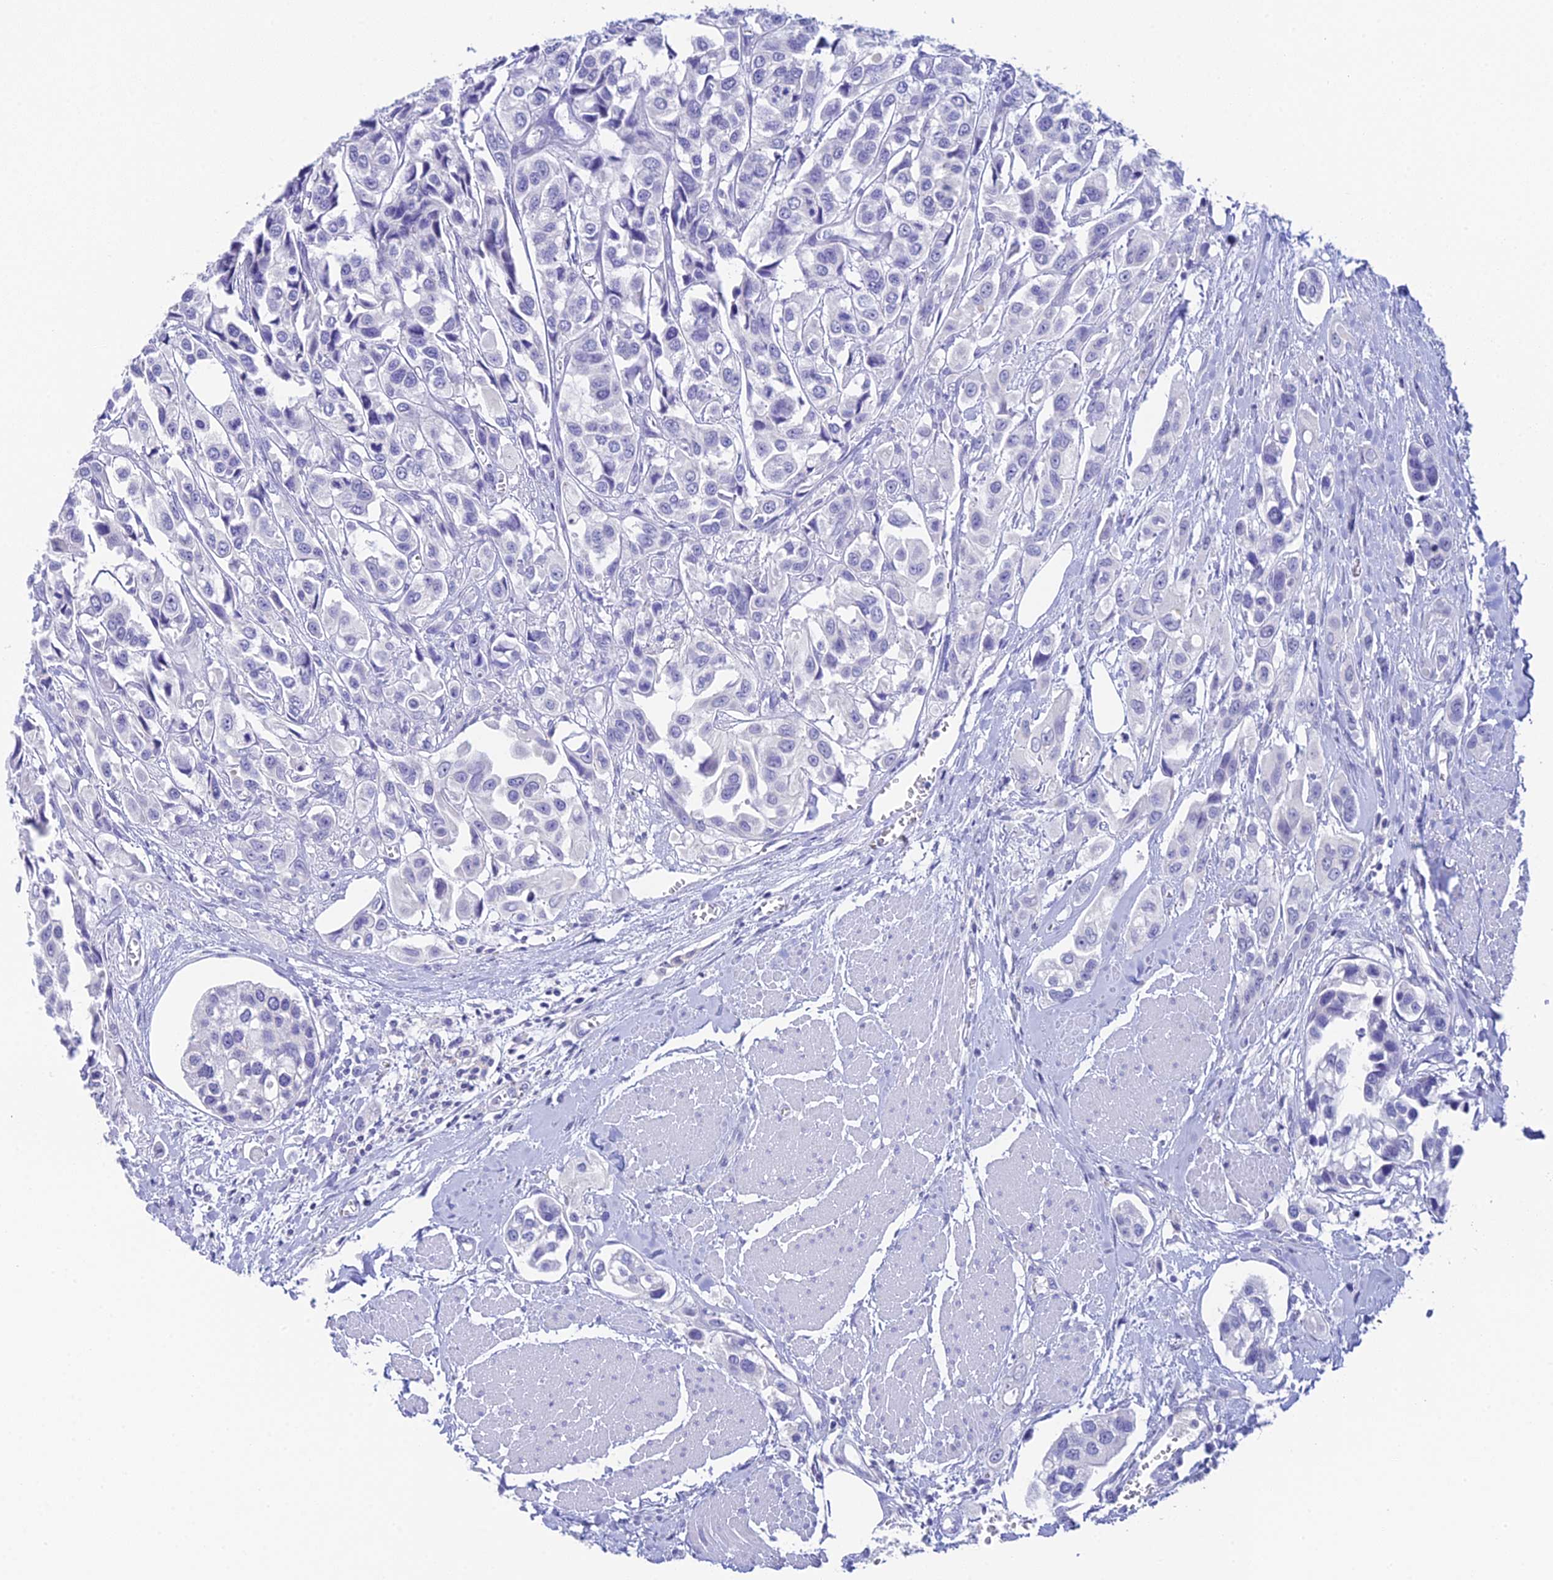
{"staining": {"intensity": "negative", "quantity": "none", "location": "none"}, "tissue": "urothelial cancer", "cell_type": "Tumor cells", "image_type": "cancer", "snomed": [{"axis": "morphology", "description": "Urothelial carcinoma, High grade"}, {"axis": "topography", "description": "Urinary bladder"}], "caption": "This is an IHC histopathology image of urothelial cancer. There is no expression in tumor cells.", "gene": "C12orf29", "patient": {"sex": "male", "age": 67}}